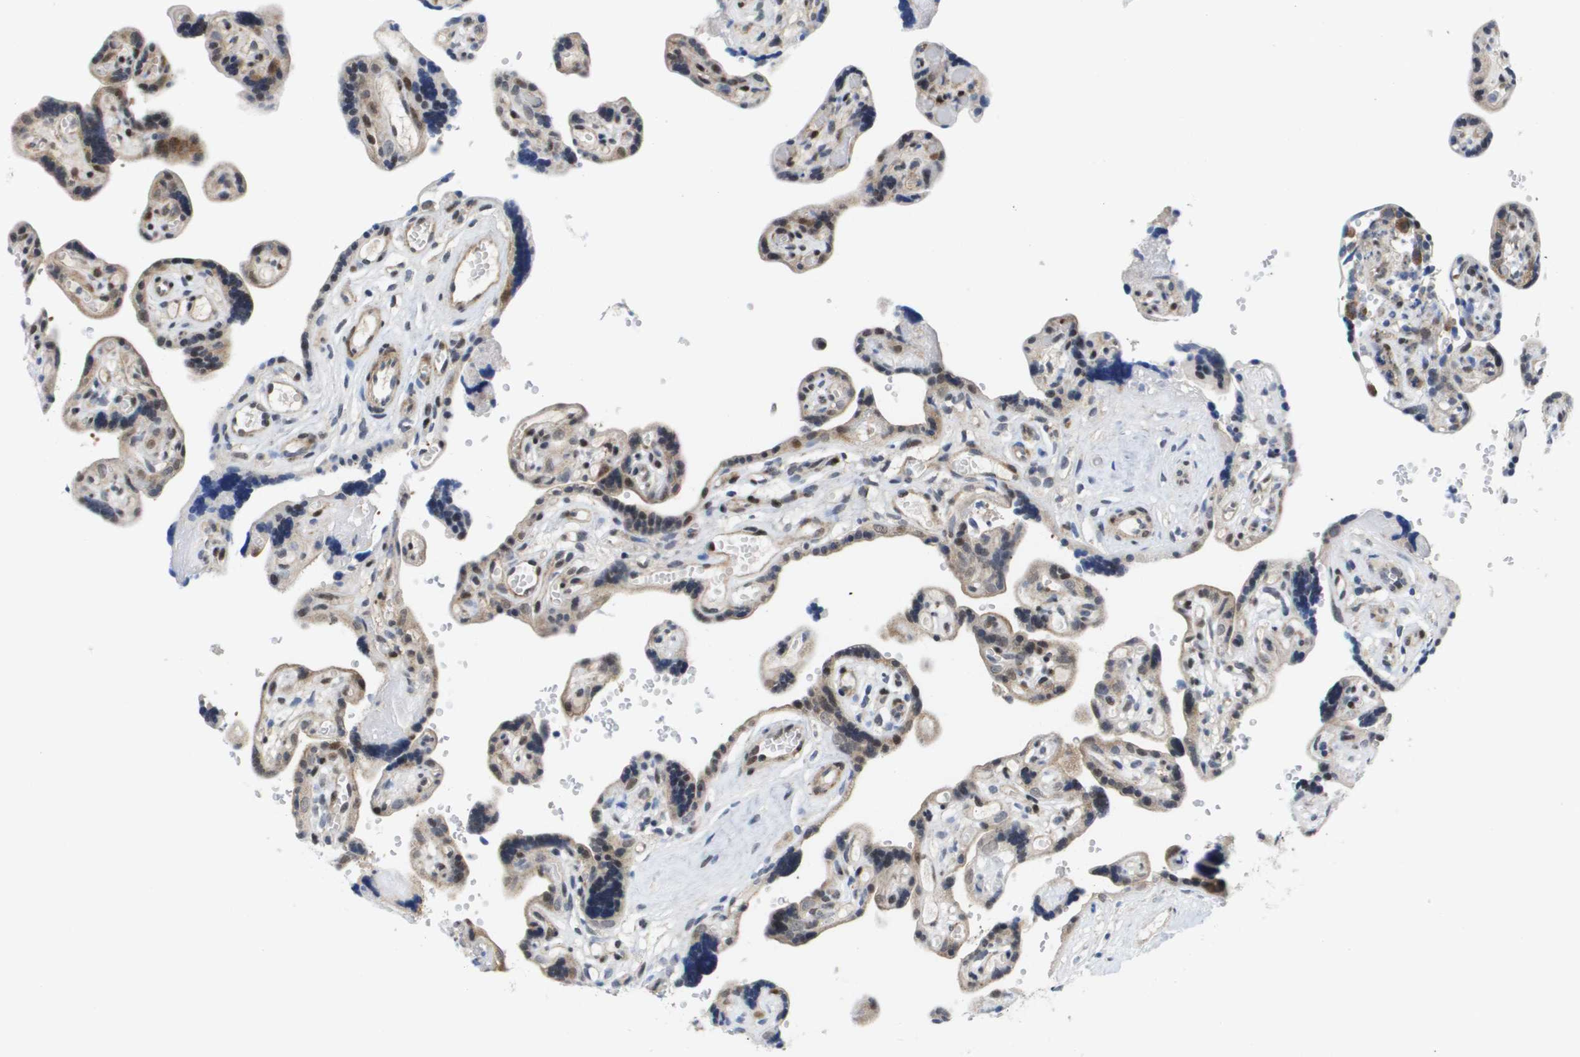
{"staining": {"intensity": "strong", "quantity": ">75%", "location": "cytoplasmic/membranous,nuclear"}, "tissue": "placenta", "cell_type": "Decidual cells", "image_type": "normal", "snomed": [{"axis": "morphology", "description": "Normal tissue, NOS"}, {"axis": "topography", "description": "Placenta"}], "caption": "Immunohistochemistry (IHC) photomicrograph of unremarkable placenta stained for a protein (brown), which reveals high levels of strong cytoplasmic/membranous,nuclear expression in approximately >75% of decidual cells.", "gene": "FKBP4", "patient": {"sex": "female", "age": 30}}